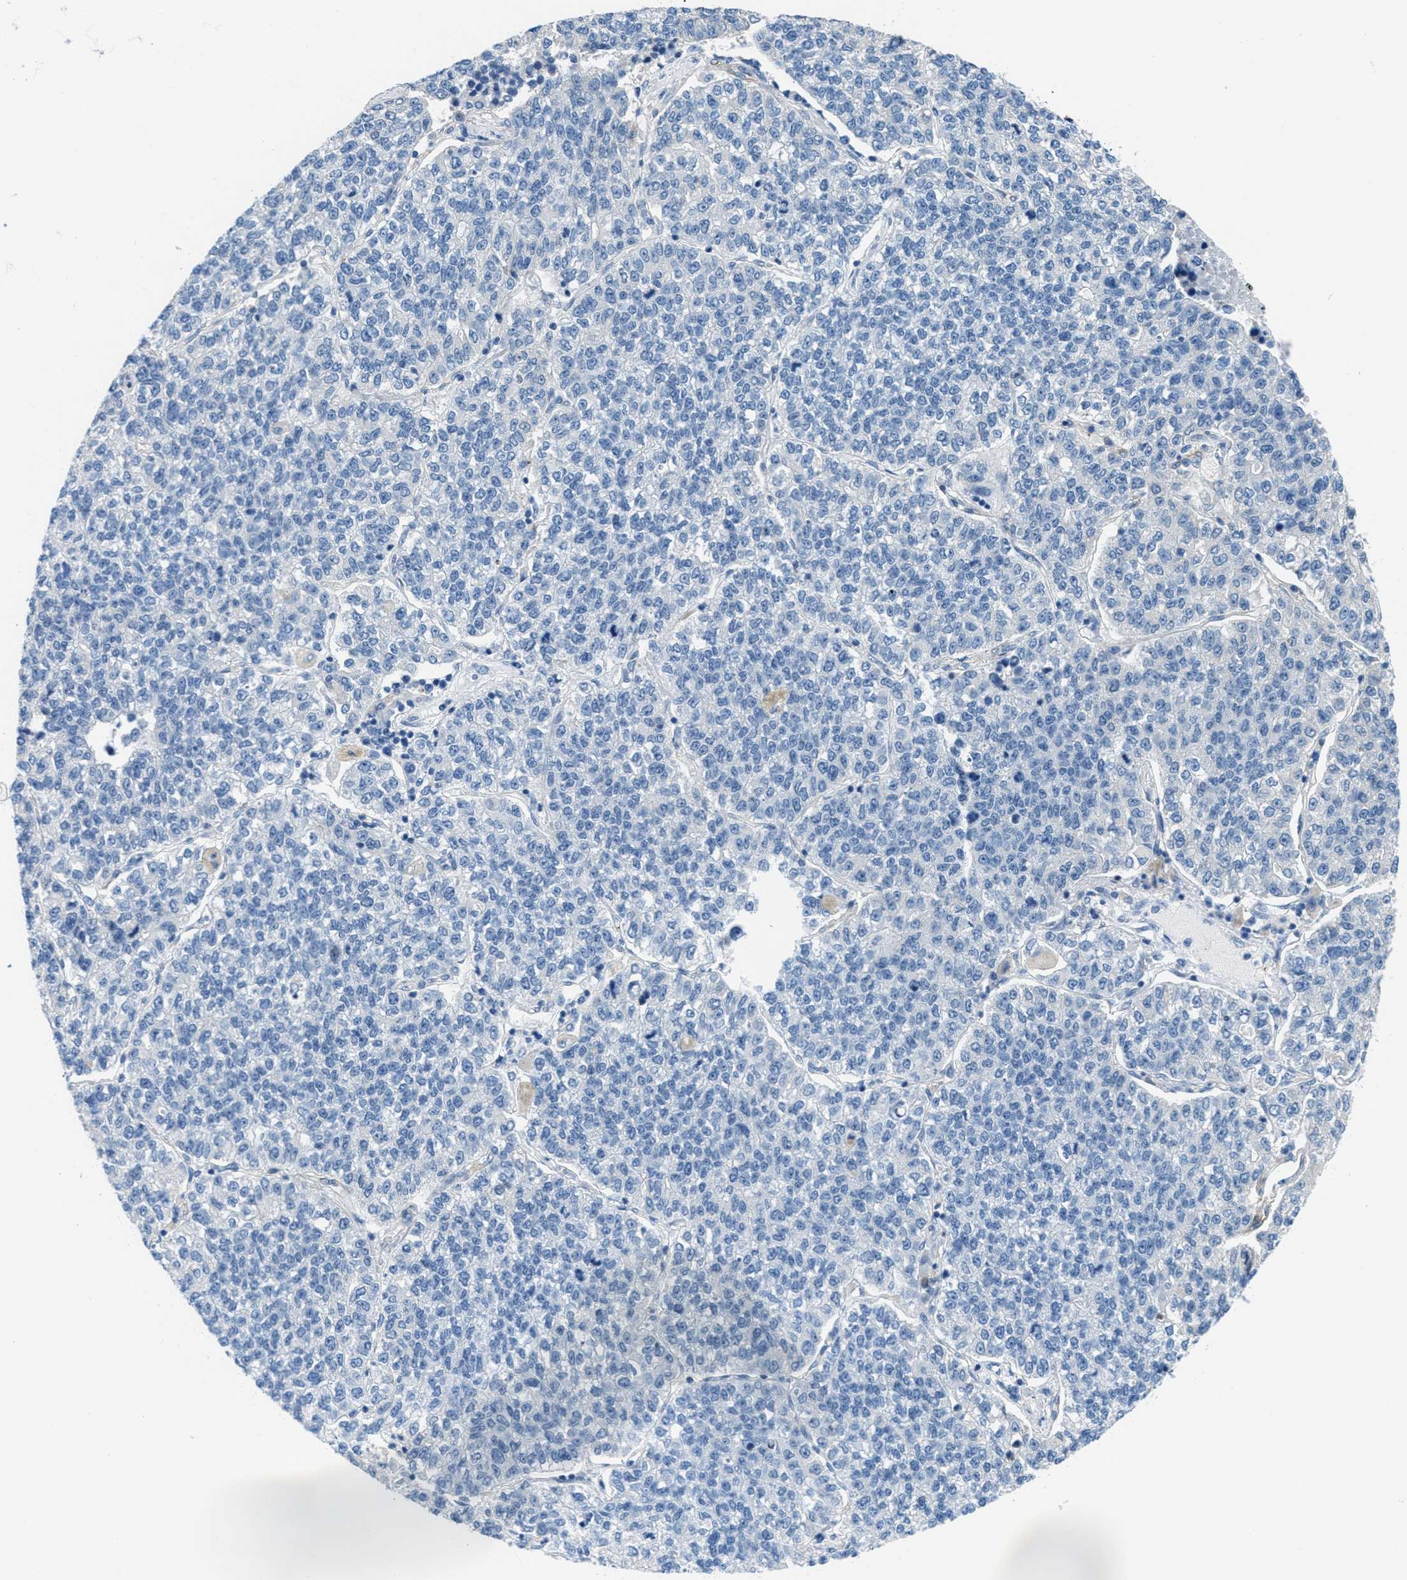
{"staining": {"intensity": "negative", "quantity": "none", "location": "none"}, "tissue": "lung cancer", "cell_type": "Tumor cells", "image_type": "cancer", "snomed": [{"axis": "morphology", "description": "Adenocarcinoma, NOS"}, {"axis": "topography", "description": "Lung"}], "caption": "This is an immunohistochemistry photomicrograph of lung cancer. There is no positivity in tumor cells.", "gene": "MAPRE2", "patient": {"sex": "male", "age": 49}}